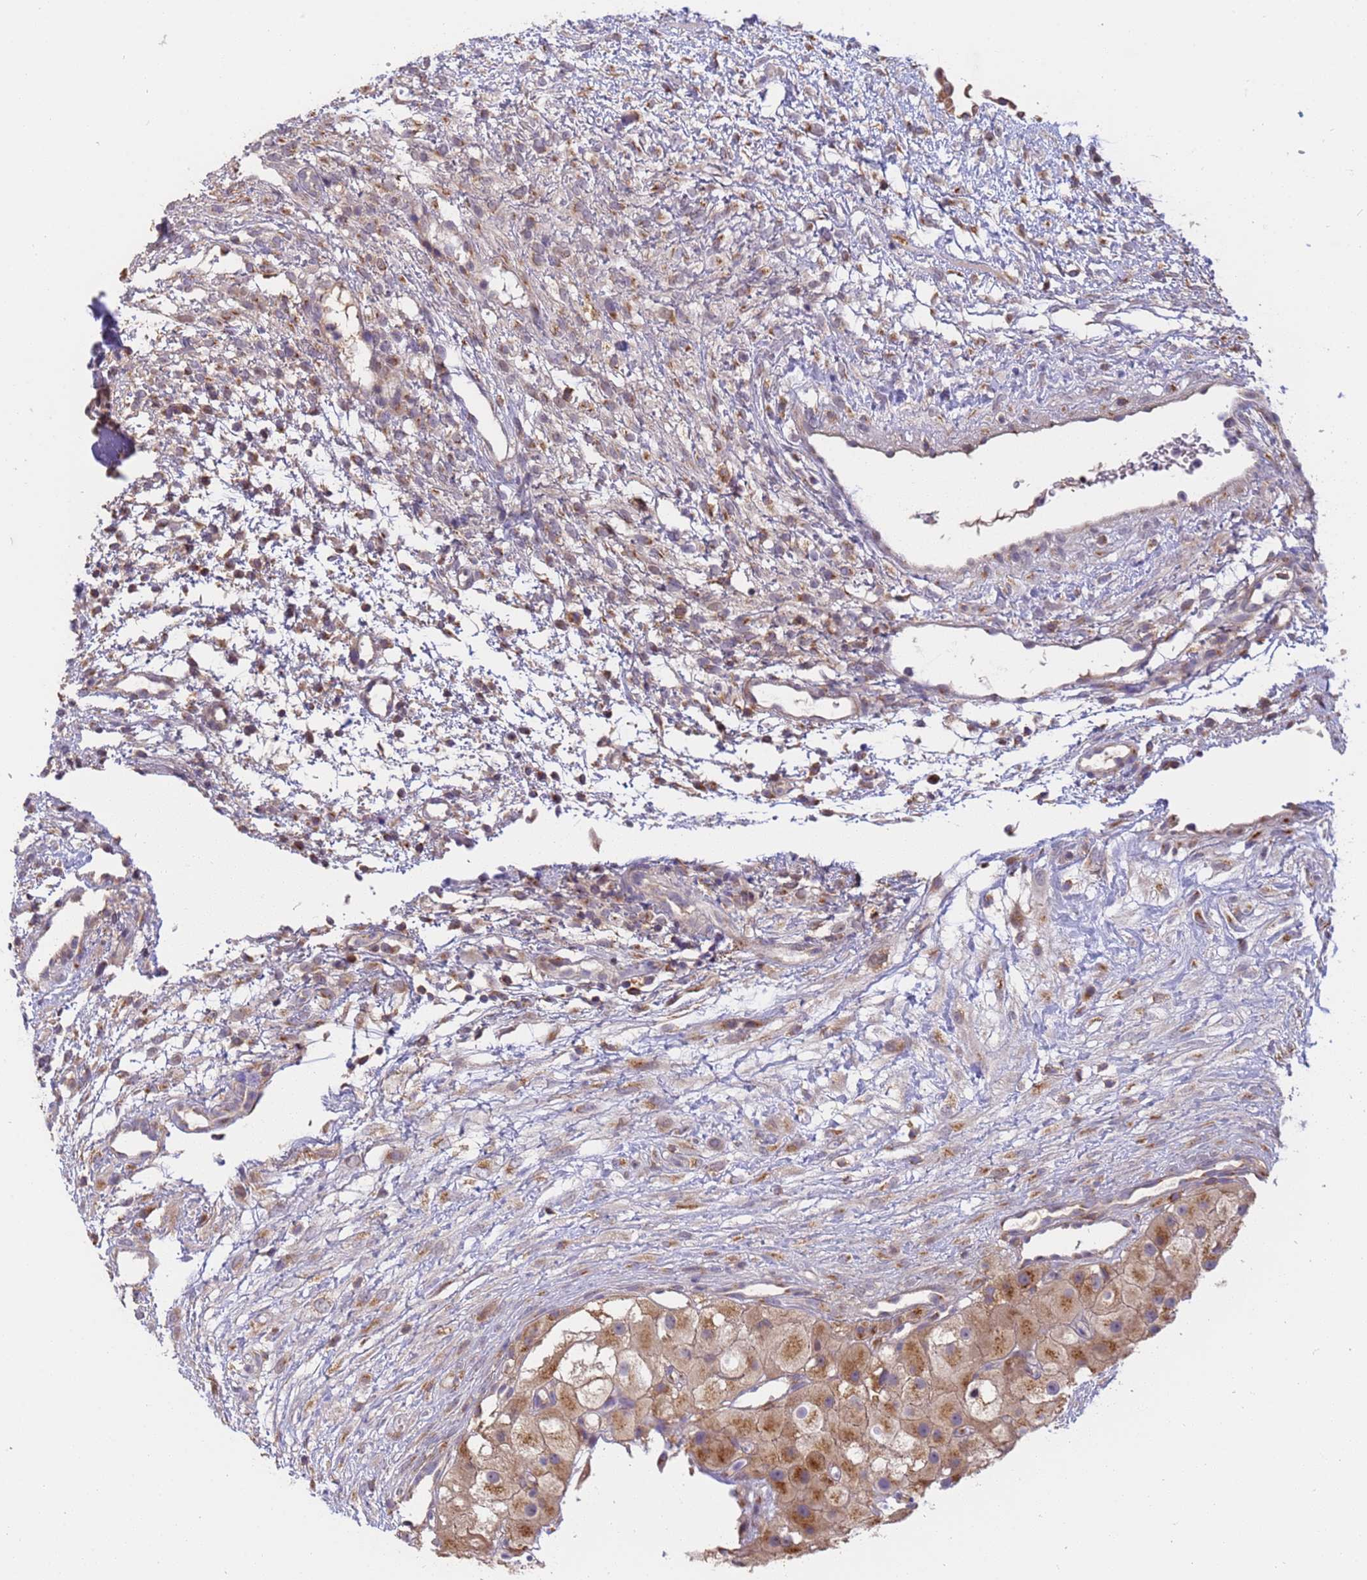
{"staining": {"intensity": "weak", "quantity": "<25%", "location": "cytoplasmic/membranous"}, "tissue": "ovary", "cell_type": "Ovarian stroma cells", "image_type": "normal", "snomed": [{"axis": "morphology", "description": "Normal tissue, NOS"}, {"axis": "morphology", "description": "Cyst, NOS"}, {"axis": "topography", "description": "Ovary"}], "caption": "High power microscopy image of an immunohistochemistry image of unremarkable ovary, revealing no significant staining in ovarian stroma cells.", "gene": "M6PR", "patient": {"sex": "female", "age": 18}}